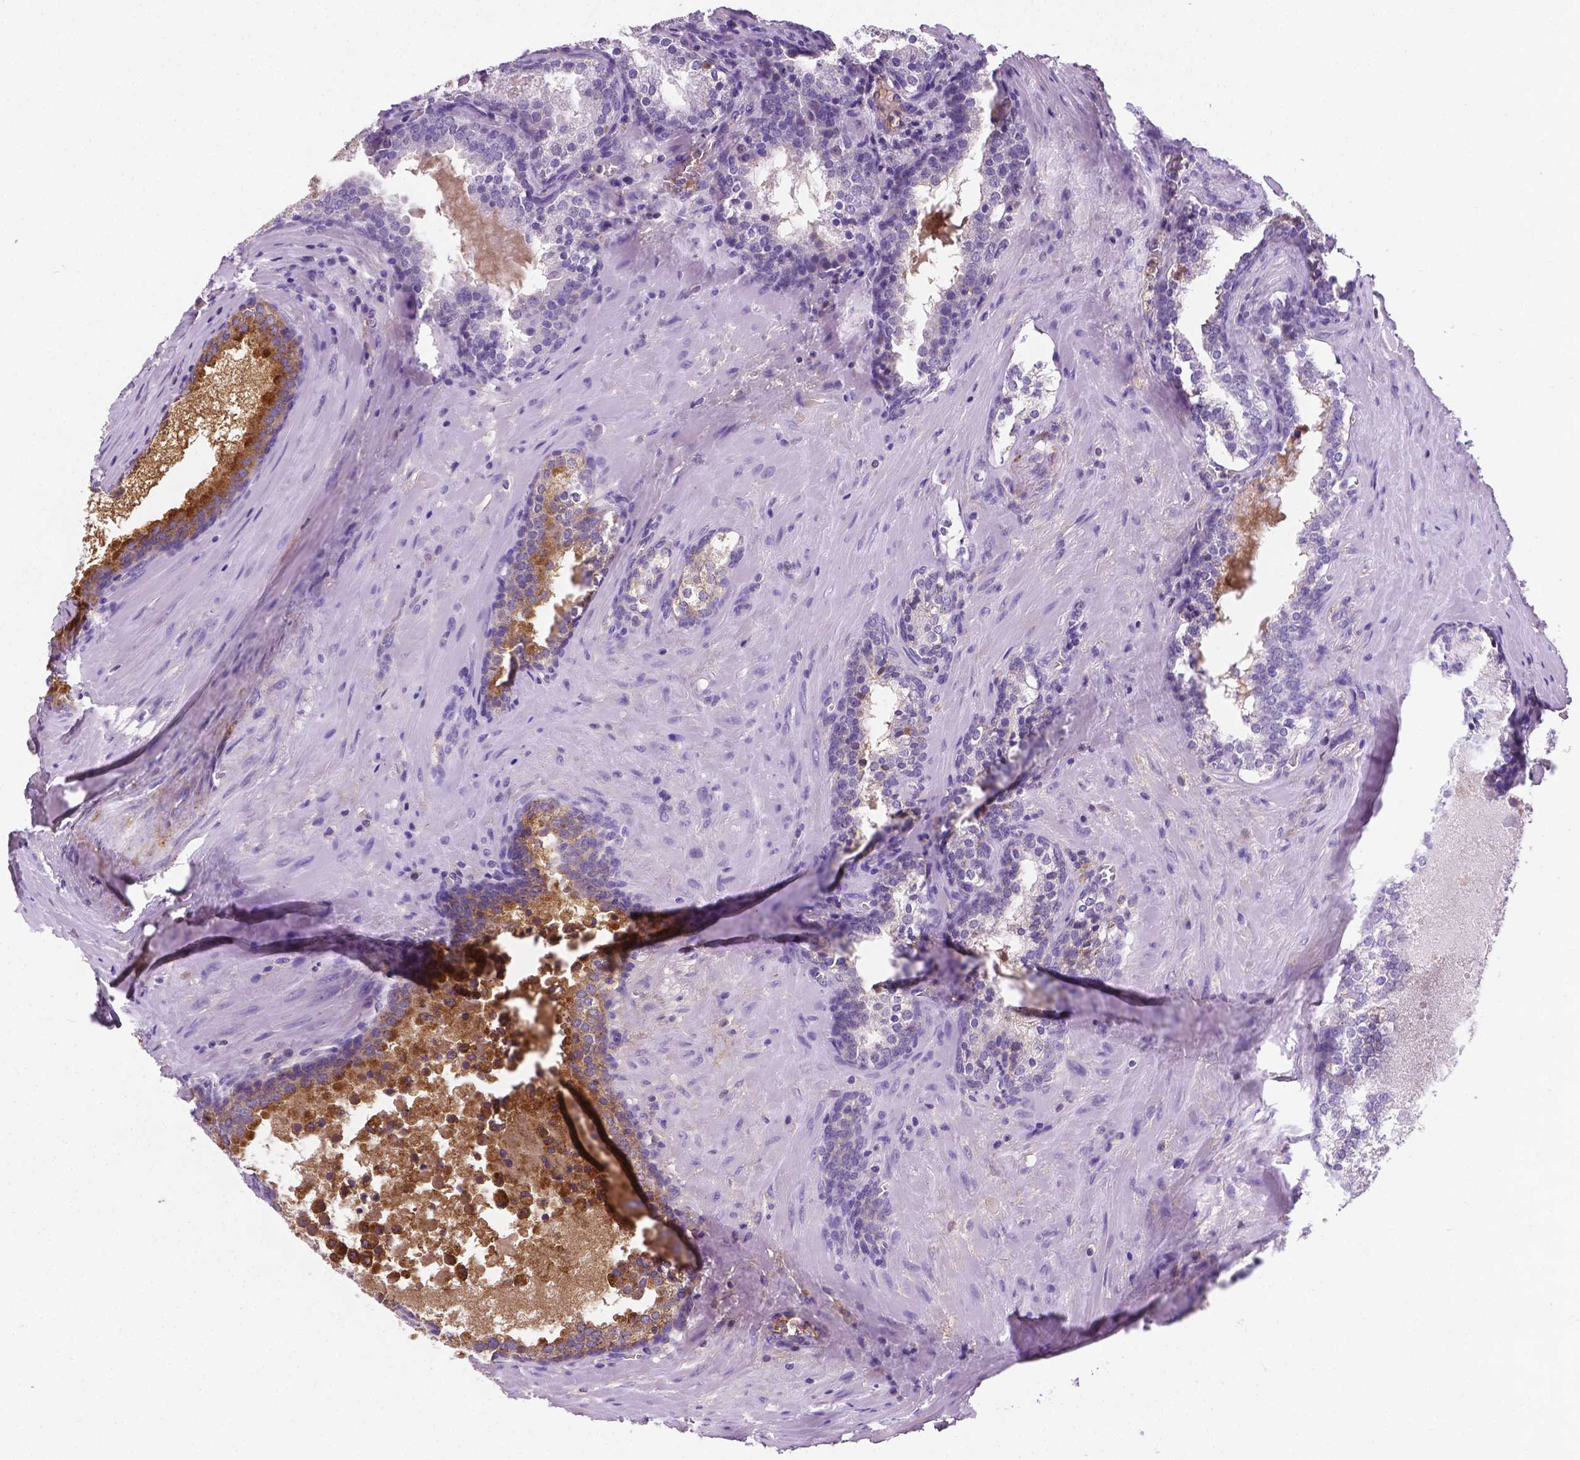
{"staining": {"intensity": "negative", "quantity": "none", "location": "none"}, "tissue": "prostate cancer", "cell_type": "Tumor cells", "image_type": "cancer", "snomed": [{"axis": "morphology", "description": "Adenocarcinoma, NOS"}, {"axis": "topography", "description": "Prostate and seminal vesicle, NOS"}], "caption": "IHC photomicrograph of prostate cancer stained for a protein (brown), which shows no positivity in tumor cells. (DAB immunohistochemistry (IHC), high magnification).", "gene": "APOE", "patient": {"sex": "male", "age": 63}}